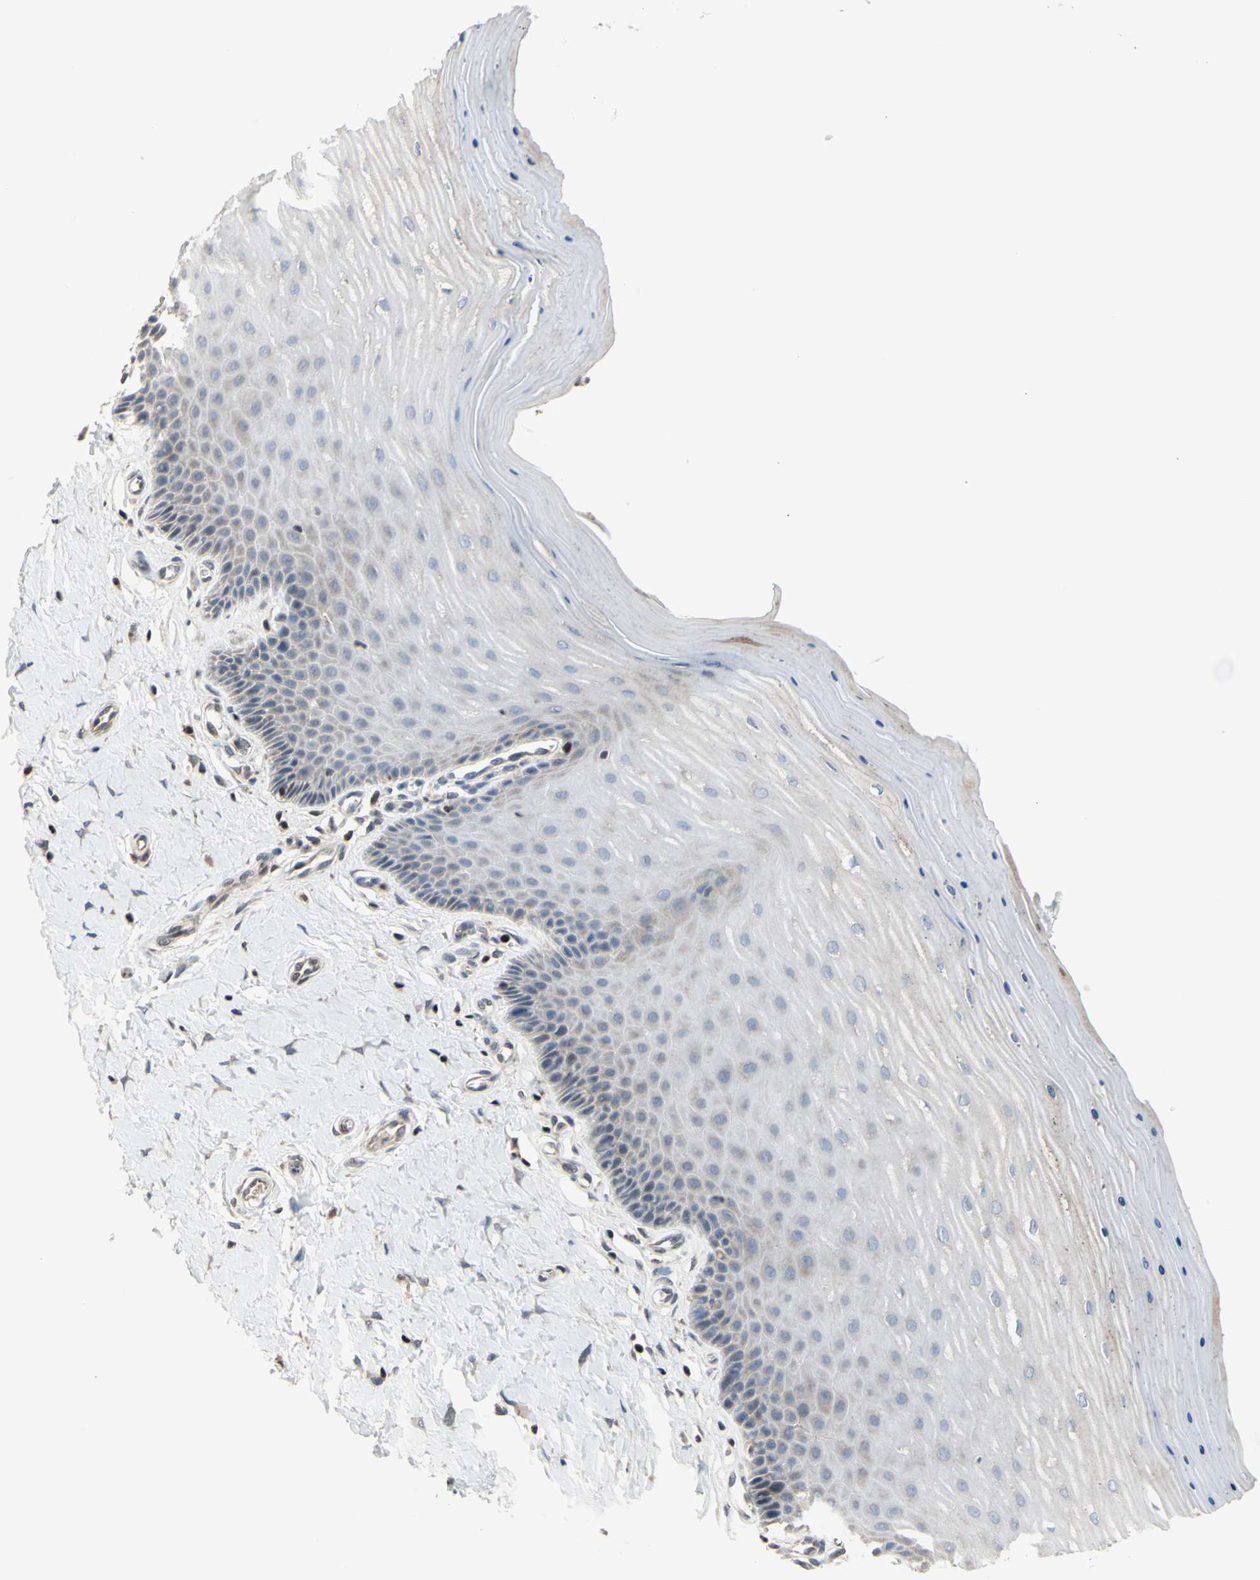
{"staining": {"intensity": "moderate", "quantity": ">75%", "location": "cytoplasmic/membranous"}, "tissue": "cervix", "cell_type": "Glandular cells", "image_type": "normal", "snomed": [{"axis": "morphology", "description": "Normal tissue, NOS"}, {"axis": "topography", "description": "Cervix"}], "caption": "Protein staining of benign cervix exhibits moderate cytoplasmic/membranous positivity in about >75% of glandular cells.", "gene": "SP4", "patient": {"sex": "female", "age": 55}}